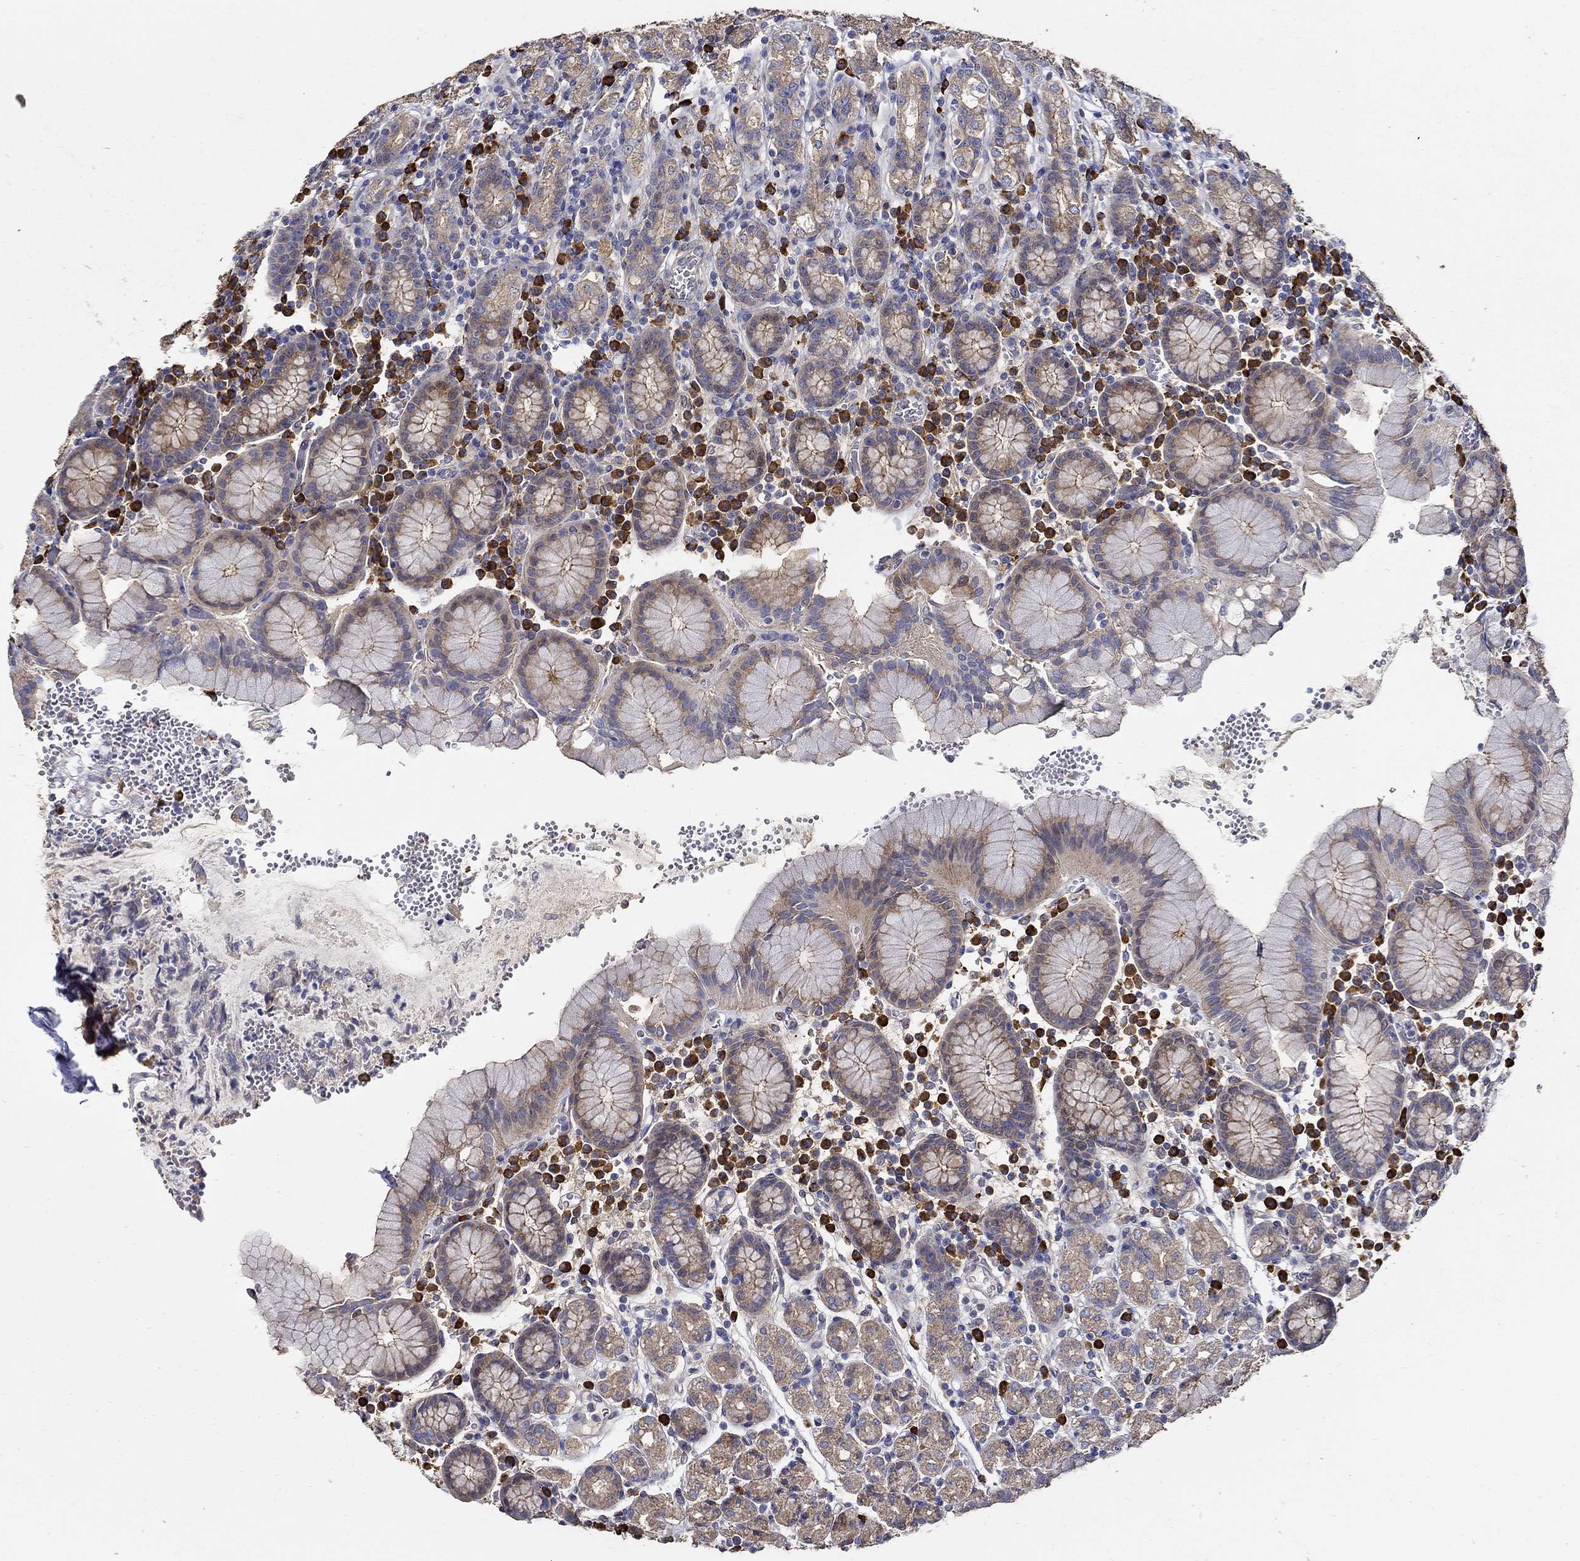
{"staining": {"intensity": "negative", "quantity": "none", "location": "none"}, "tissue": "stomach", "cell_type": "Glandular cells", "image_type": "normal", "snomed": [{"axis": "morphology", "description": "Normal tissue, NOS"}, {"axis": "topography", "description": "Stomach, upper"}, {"axis": "topography", "description": "Stomach"}], "caption": "Immunohistochemistry (IHC) of benign stomach demonstrates no expression in glandular cells.", "gene": "EMILIN3", "patient": {"sex": "male", "age": 62}}